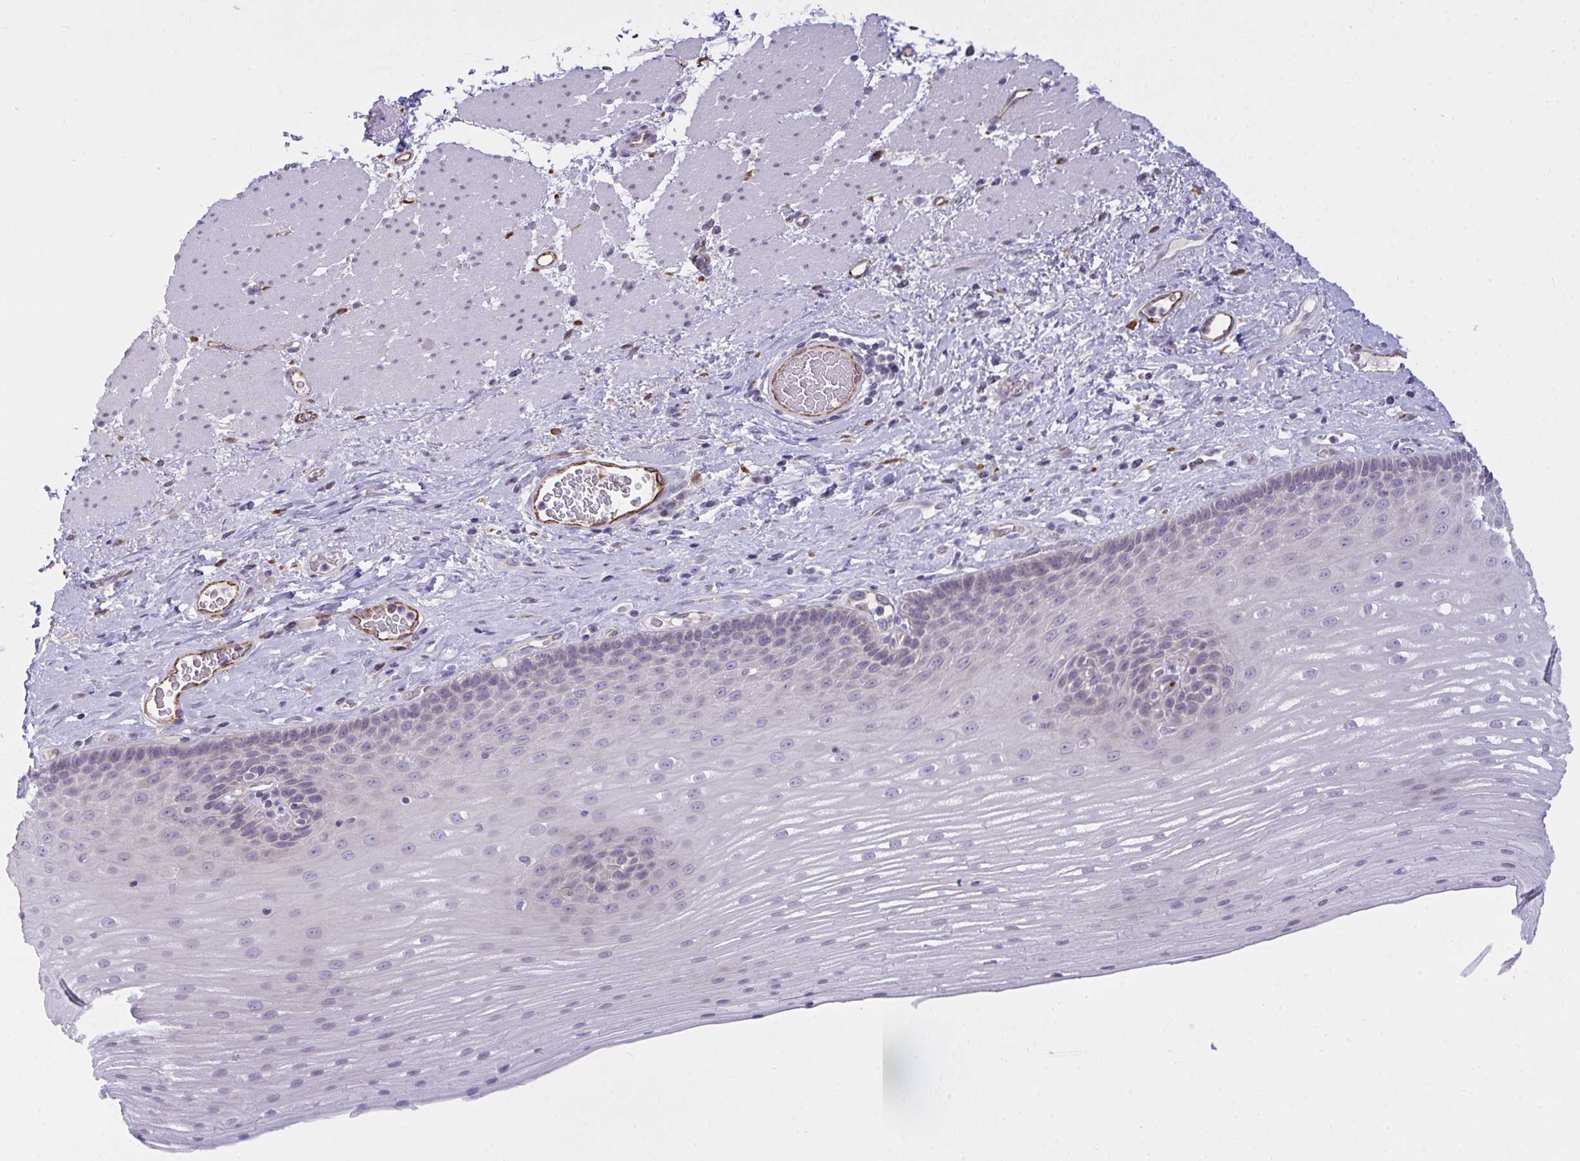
{"staining": {"intensity": "negative", "quantity": "none", "location": "none"}, "tissue": "esophagus", "cell_type": "Squamous epithelial cells", "image_type": "normal", "snomed": [{"axis": "morphology", "description": "Normal tissue, NOS"}, {"axis": "topography", "description": "Esophagus"}], "caption": "The histopathology image shows no staining of squamous epithelial cells in normal esophagus. (DAB immunohistochemistry visualized using brightfield microscopy, high magnification).", "gene": "SEMA6B", "patient": {"sex": "male", "age": 62}}